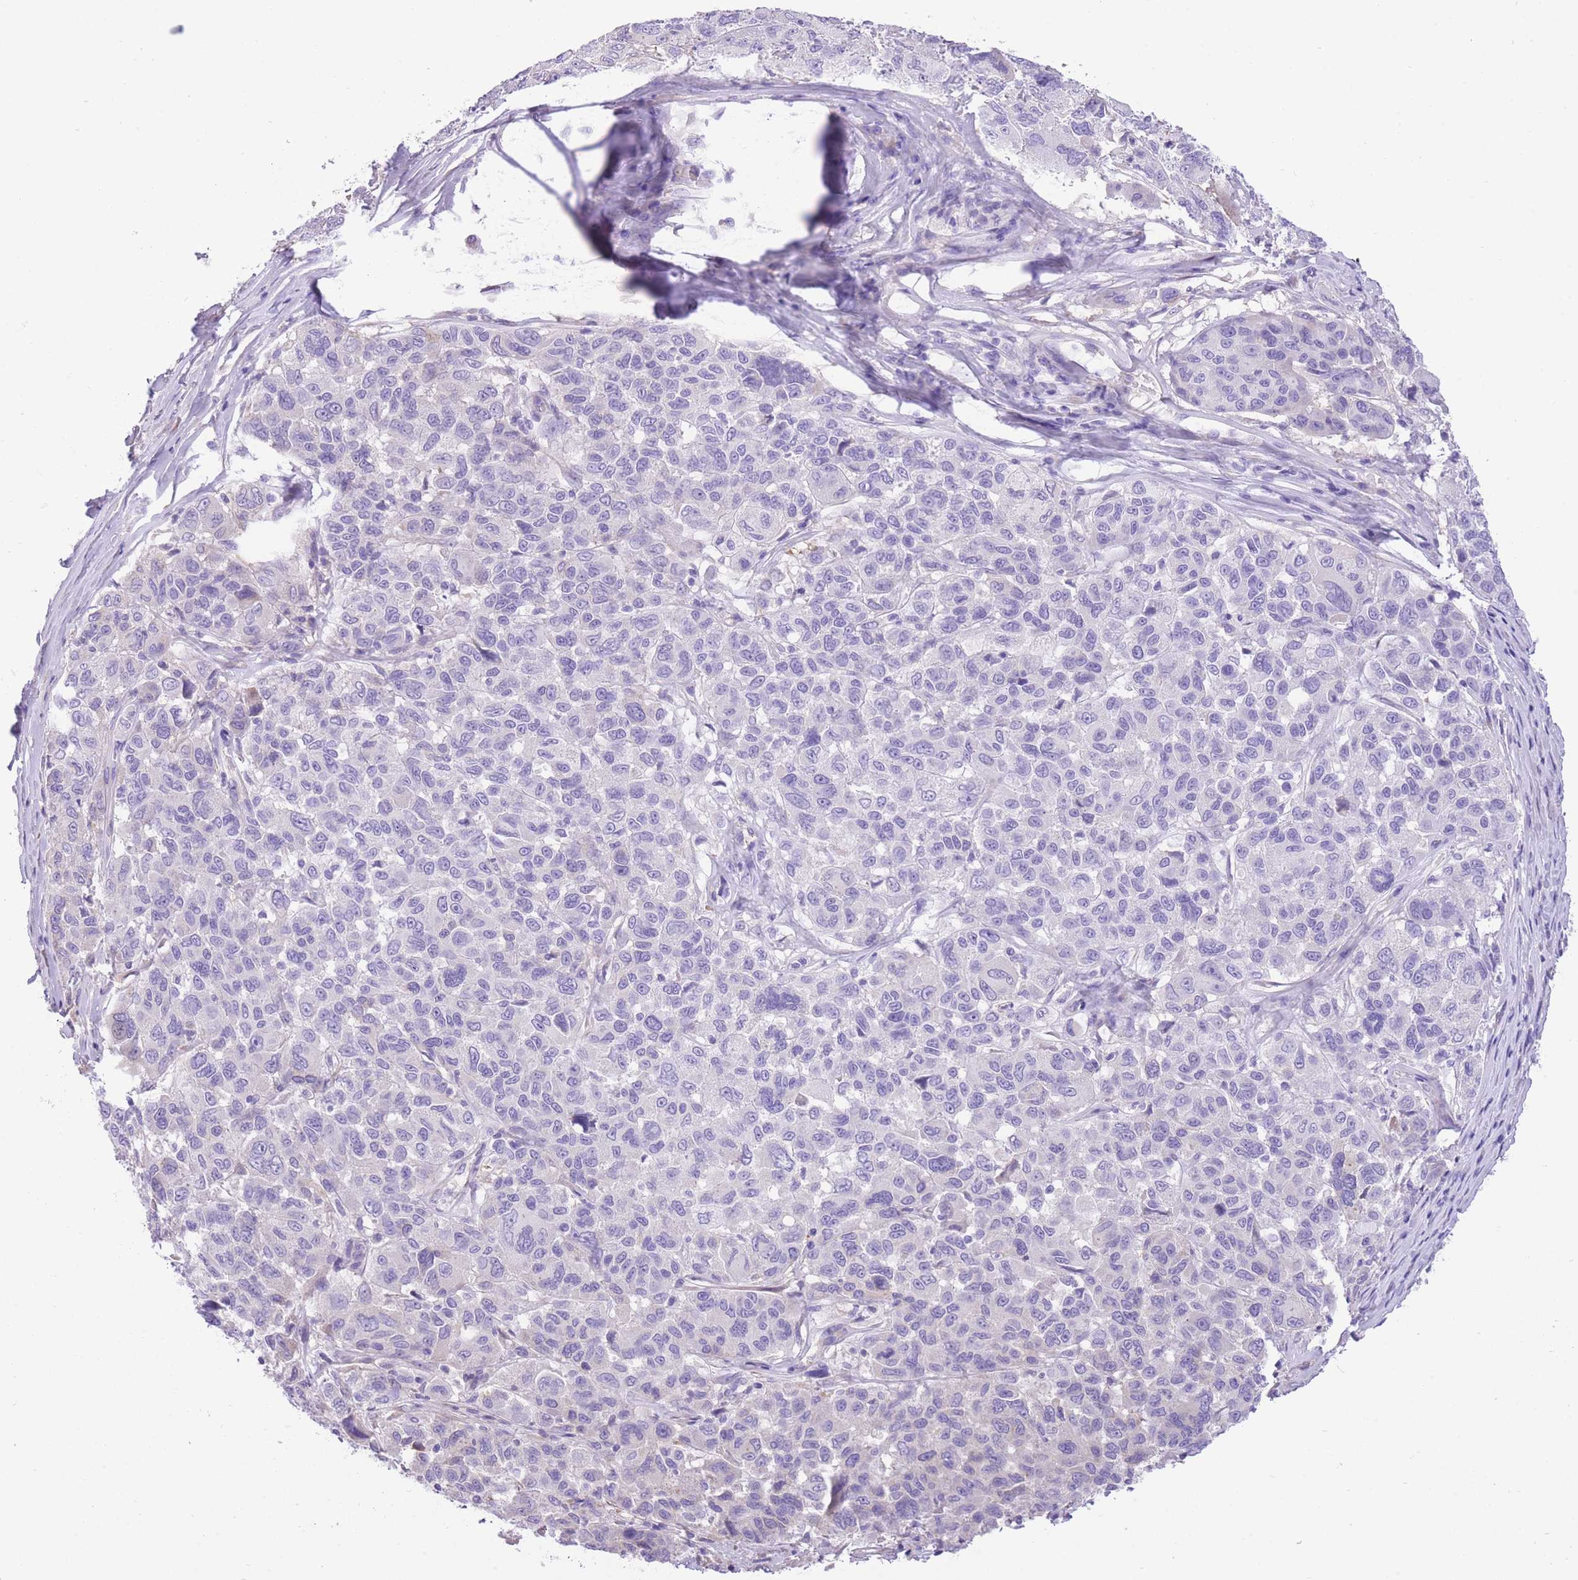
{"staining": {"intensity": "negative", "quantity": "none", "location": "none"}, "tissue": "melanoma", "cell_type": "Tumor cells", "image_type": "cancer", "snomed": [{"axis": "morphology", "description": "Malignant melanoma, NOS"}, {"axis": "topography", "description": "Skin"}], "caption": "This is a micrograph of immunohistochemistry (IHC) staining of malignant melanoma, which shows no staining in tumor cells.", "gene": "RHOU", "patient": {"sex": "female", "age": 66}}